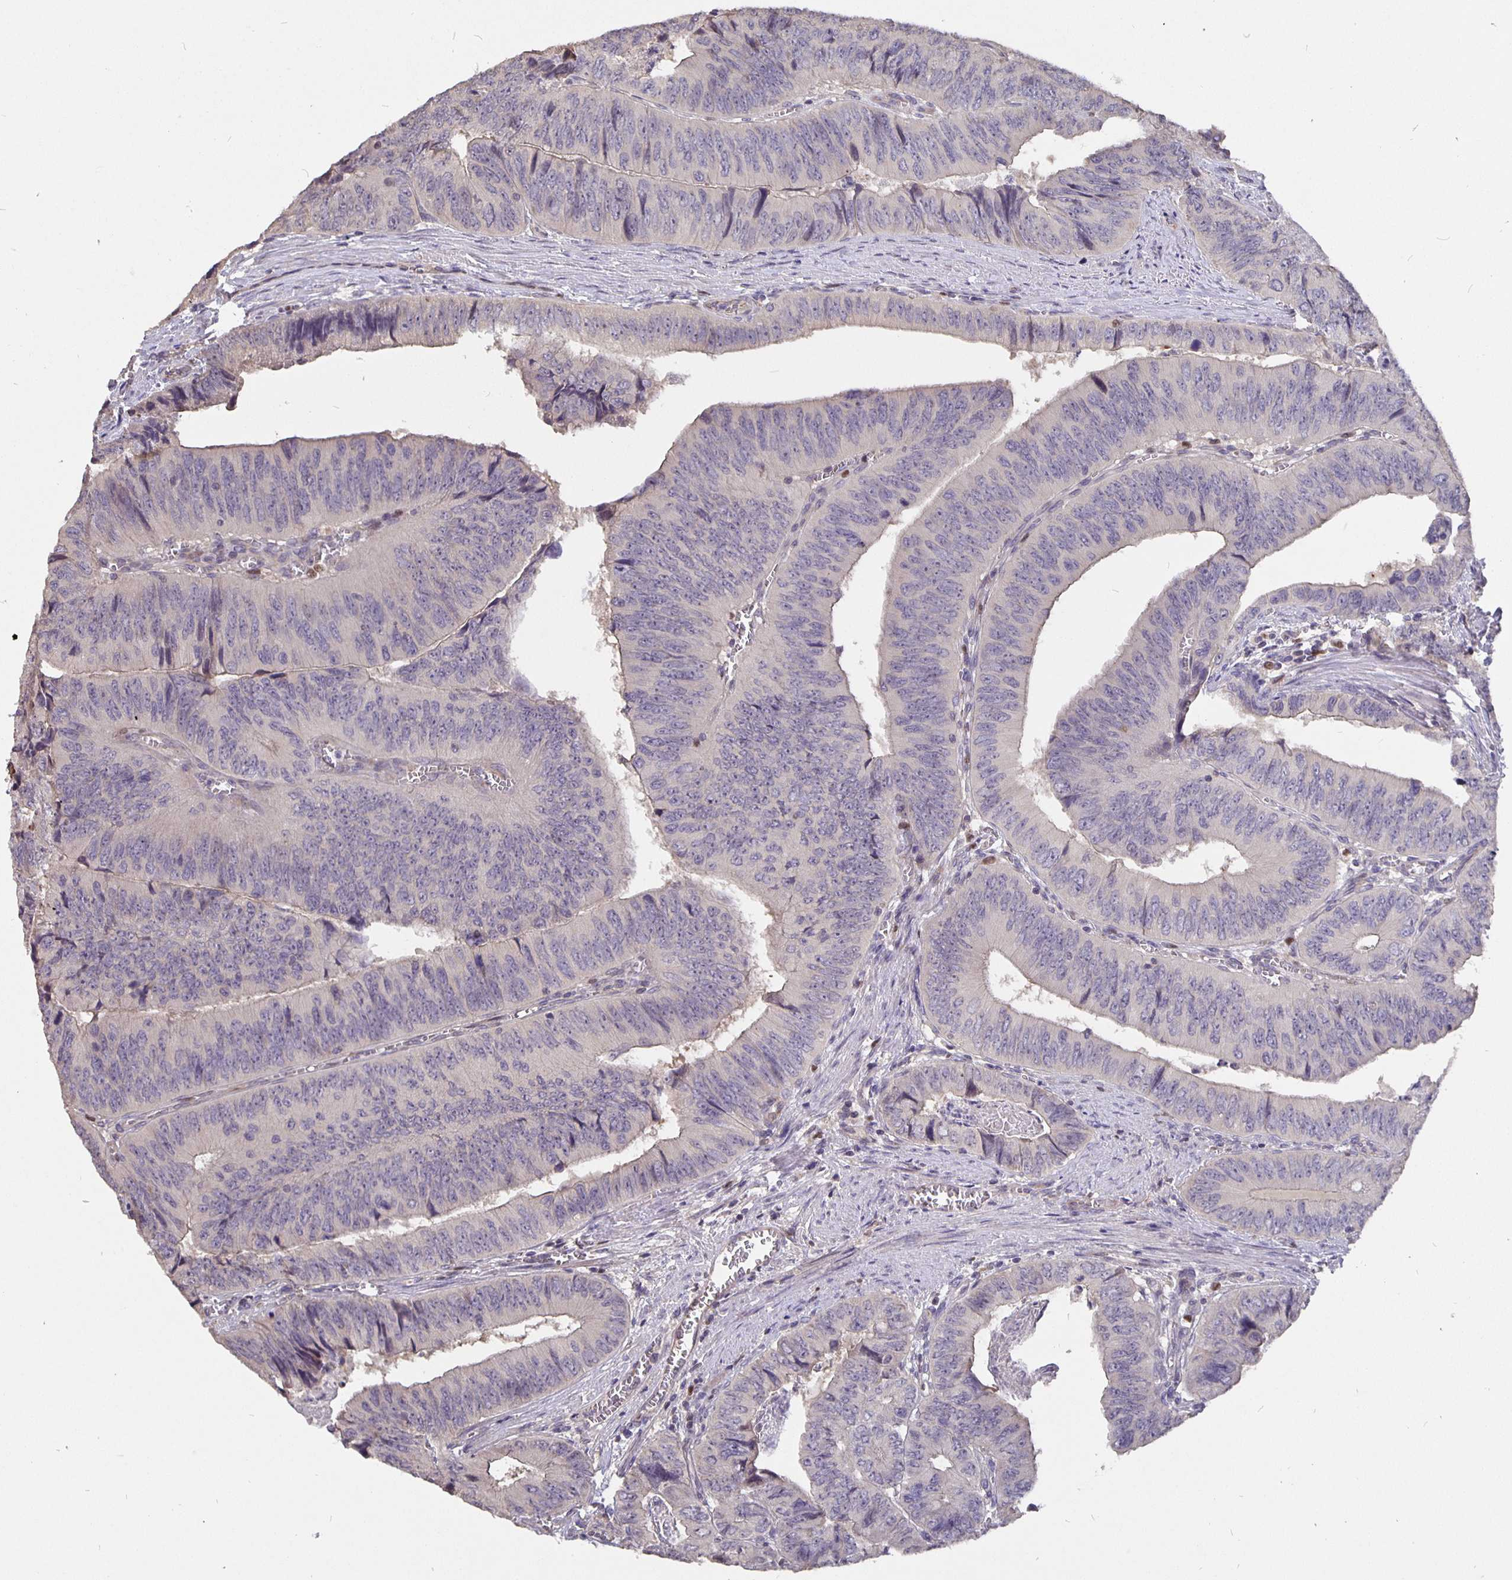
{"staining": {"intensity": "negative", "quantity": "none", "location": "none"}, "tissue": "colorectal cancer", "cell_type": "Tumor cells", "image_type": "cancer", "snomed": [{"axis": "morphology", "description": "Adenocarcinoma, NOS"}, {"axis": "topography", "description": "Colon"}], "caption": "A photomicrograph of adenocarcinoma (colorectal) stained for a protein displays no brown staining in tumor cells.", "gene": "NOG", "patient": {"sex": "female", "age": 84}}